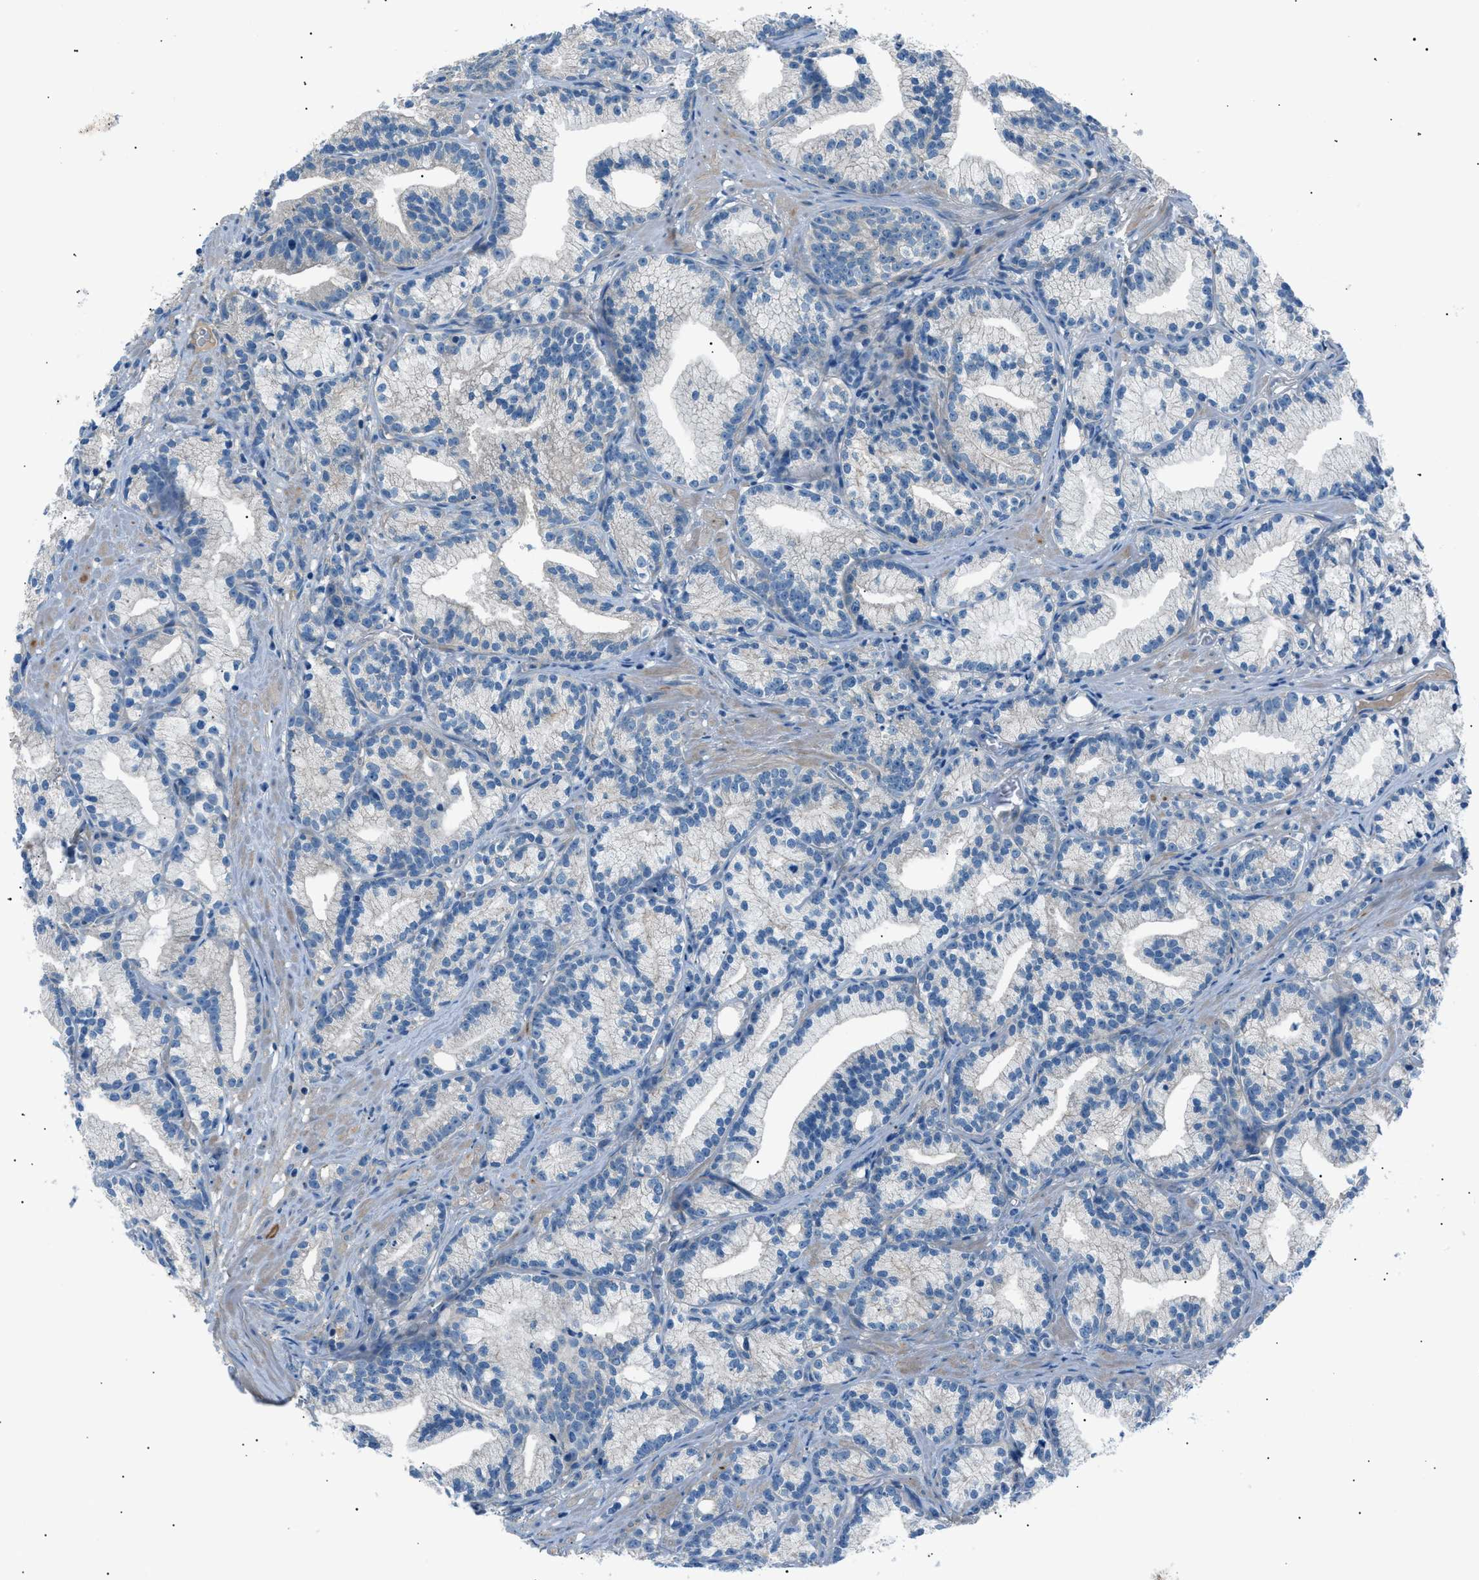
{"staining": {"intensity": "negative", "quantity": "none", "location": "none"}, "tissue": "prostate cancer", "cell_type": "Tumor cells", "image_type": "cancer", "snomed": [{"axis": "morphology", "description": "Adenocarcinoma, Low grade"}, {"axis": "topography", "description": "Prostate"}], "caption": "A histopathology image of human prostate cancer (low-grade adenocarcinoma) is negative for staining in tumor cells.", "gene": "LRRC37B", "patient": {"sex": "male", "age": 89}}